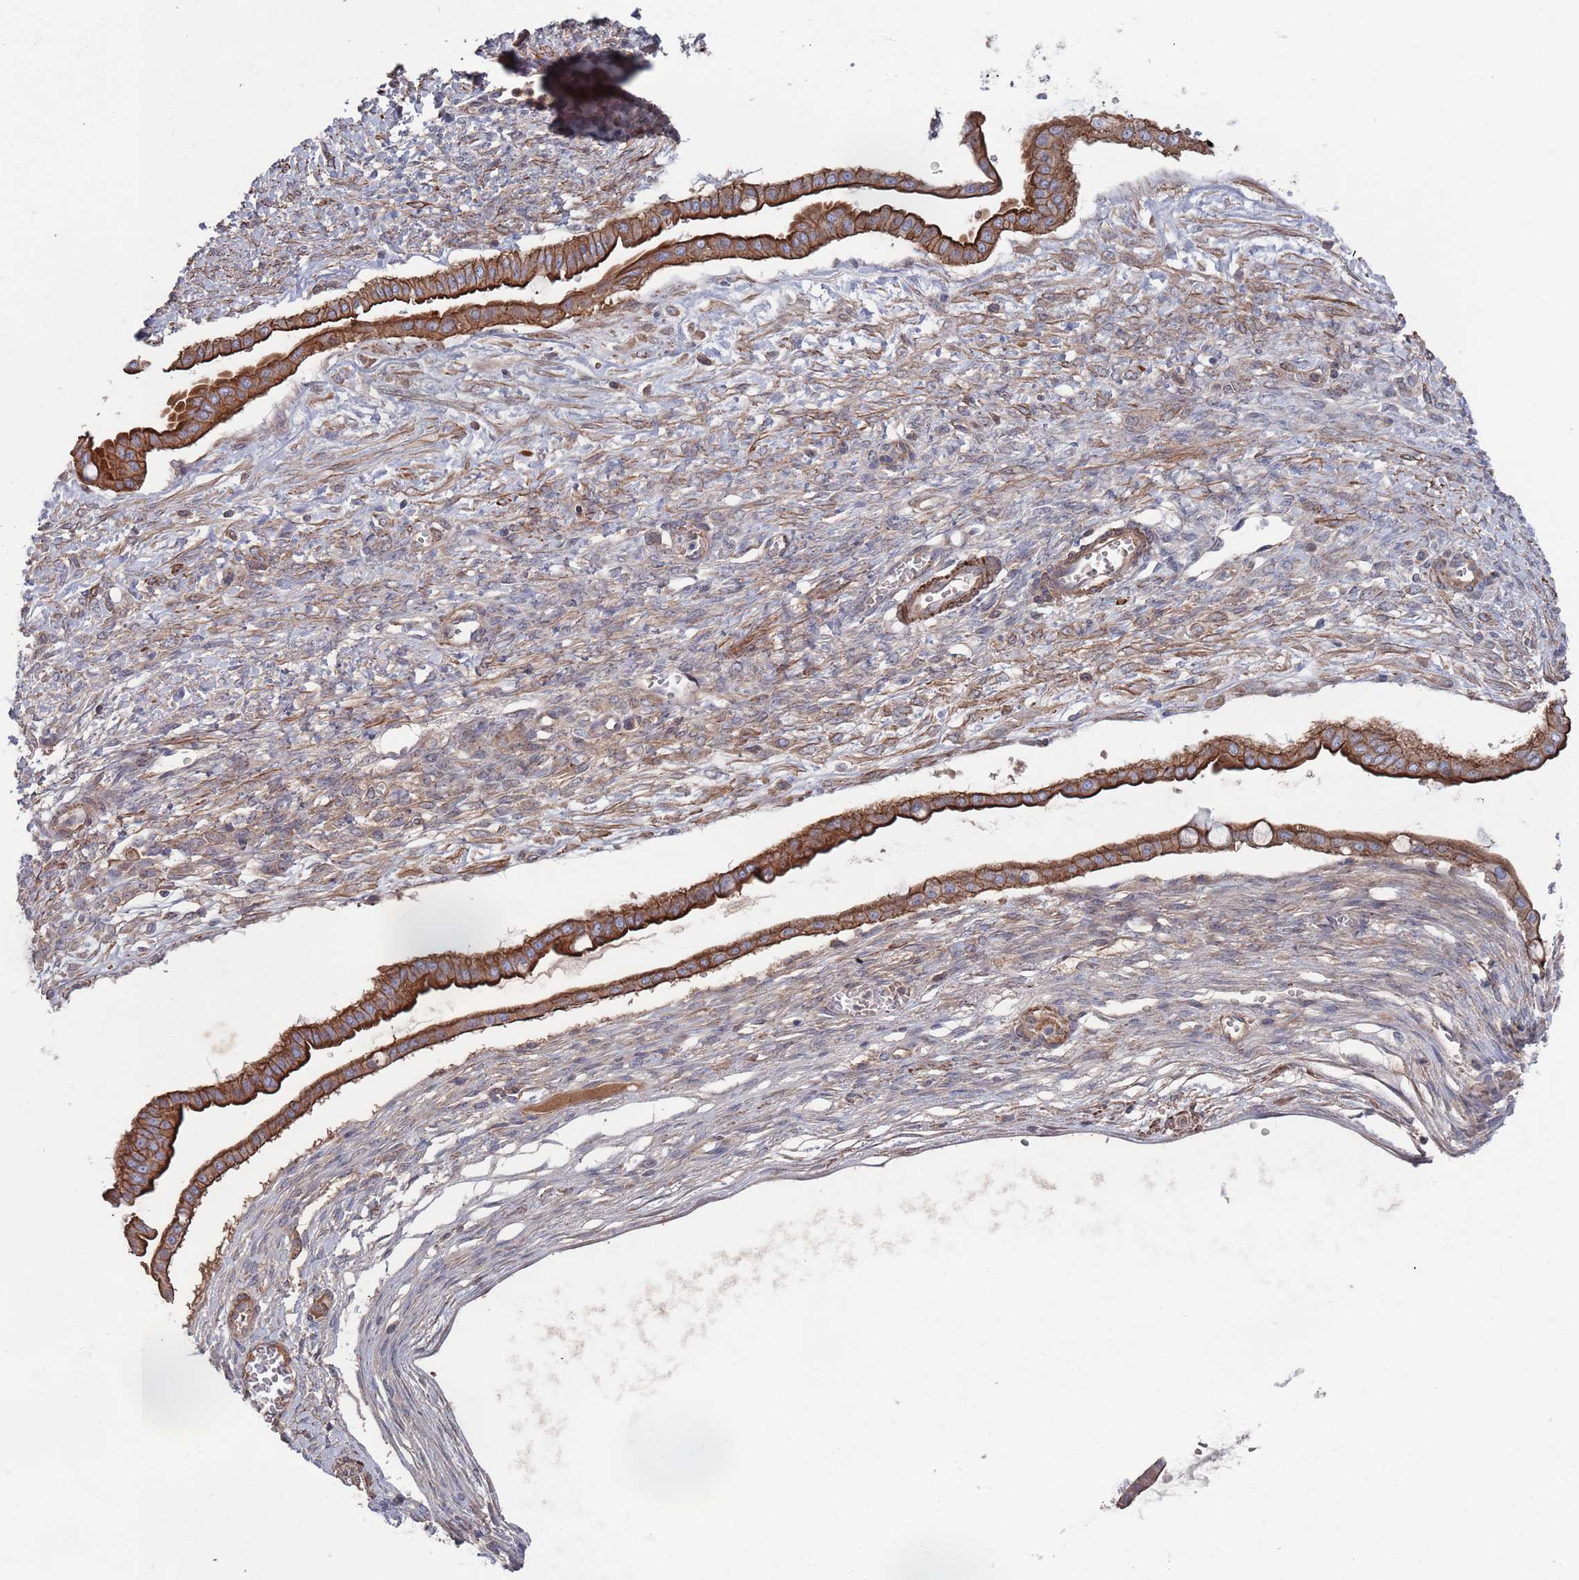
{"staining": {"intensity": "strong", "quantity": ">75%", "location": "cytoplasmic/membranous"}, "tissue": "ovarian cancer", "cell_type": "Tumor cells", "image_type": "cancer", "snomed": [{"axis": "morphology", "description": "Cystadenocarcinoma, mucinous, NOS"}, {"axis": "topography", "description": "Ovary"}], "caption": "Protein expression analysis of human mucinous cystadenocarcinoma (ovarian) reveals strong cytoplasmic/membranous expression in approximately >75% of tumor cells.", "gene": "PLEKHA4", "patient": {"sex": "female", "age": 73}}